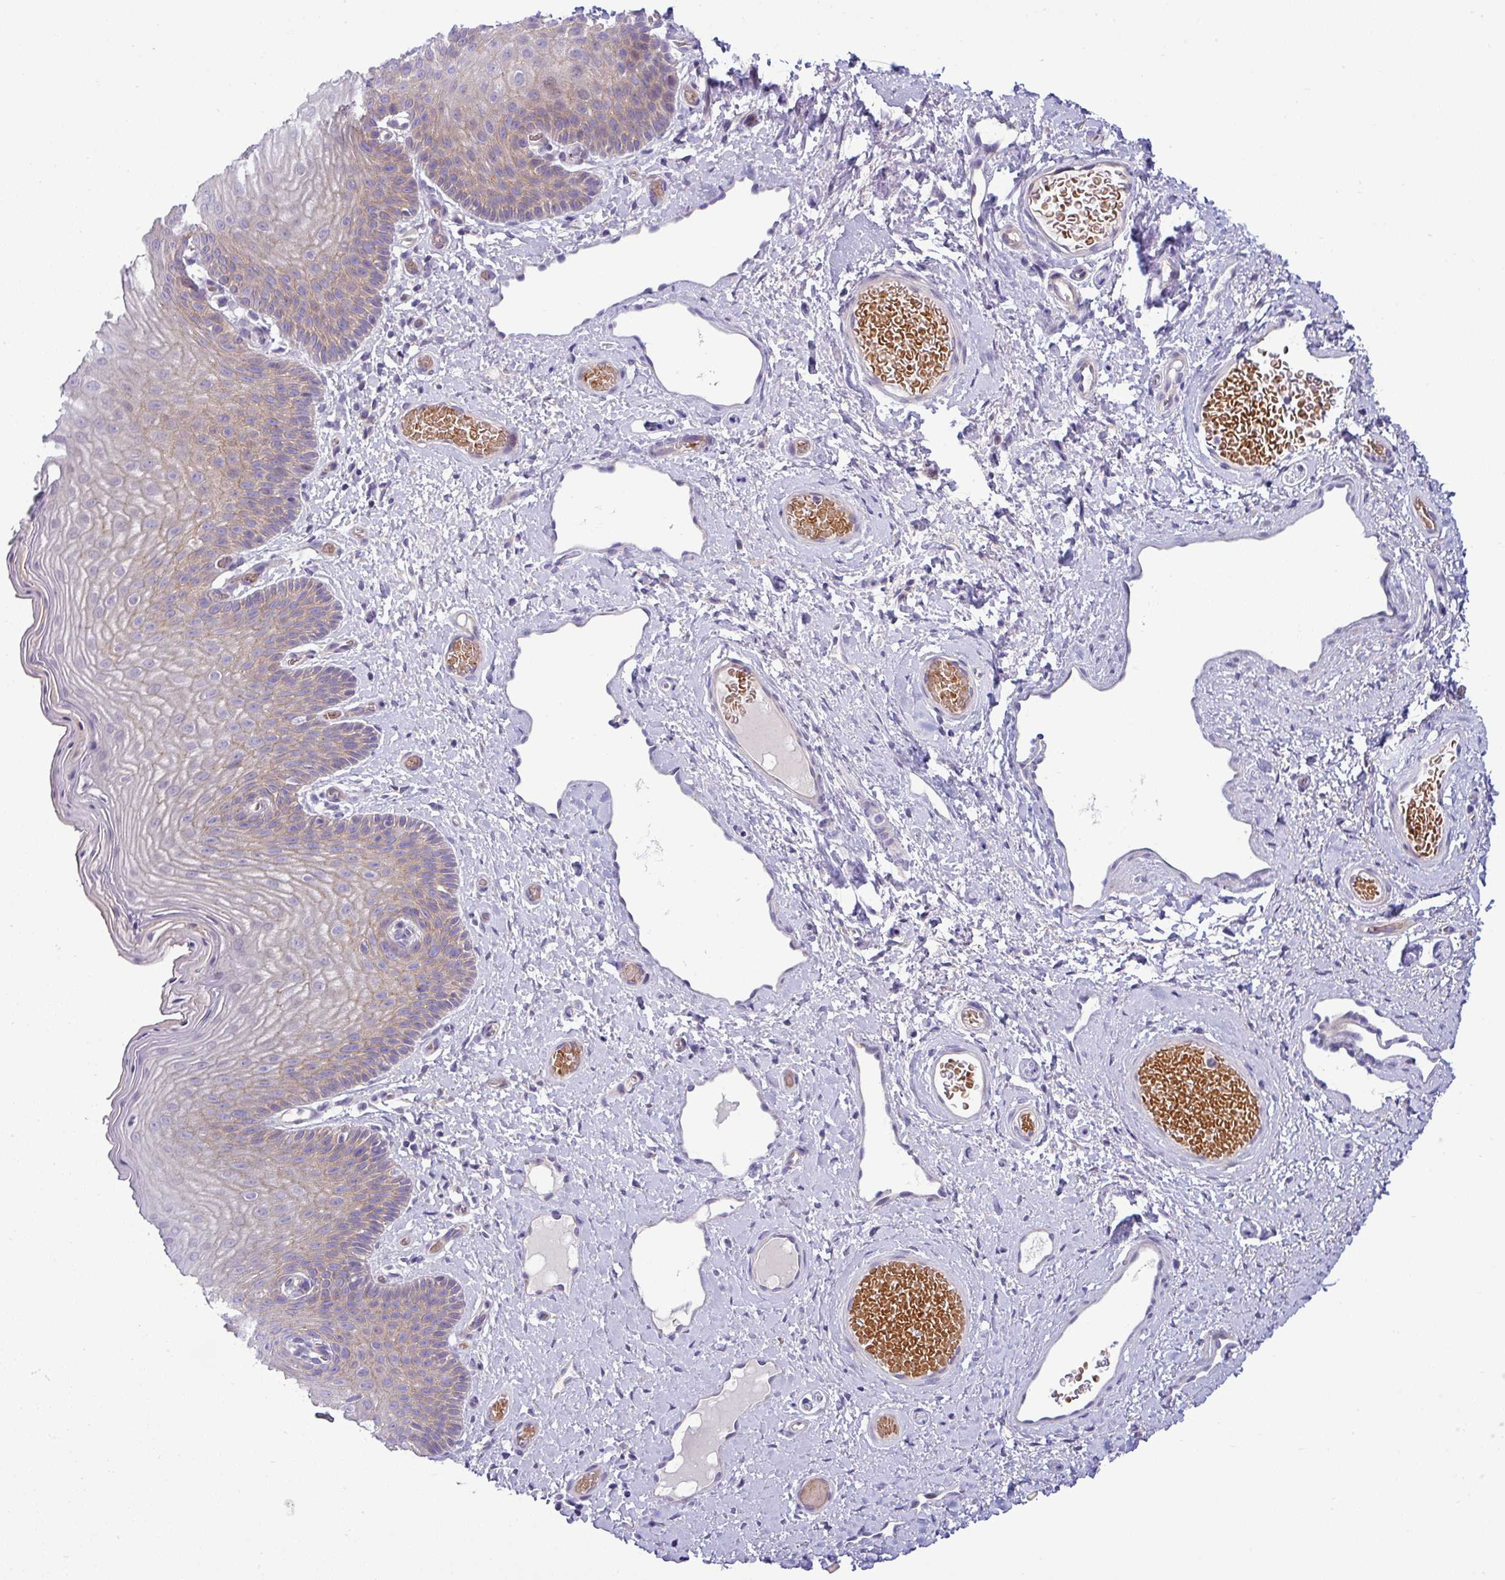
{"staining": {"intensity": "weak", "quantity": ">75%", "location": "cytoplasmic/membranous"}, "tissue": "skin", "cell_type": "Epidermal cells", "image_type": "normal", "snomed": [{"axis": "morphology", "description": "Normal tissue, NOS"}, {"axis": "topography", "description": "Anal"}], "caption": "IHC photomicrograph of normal skin stained for a protein (brown), which reveals low levels of weak cytoplasmic/membranous expression in about >75% of epidermal cells.", "gene": "ACAP3", "patient": {"sex": "female", "age": 40}}